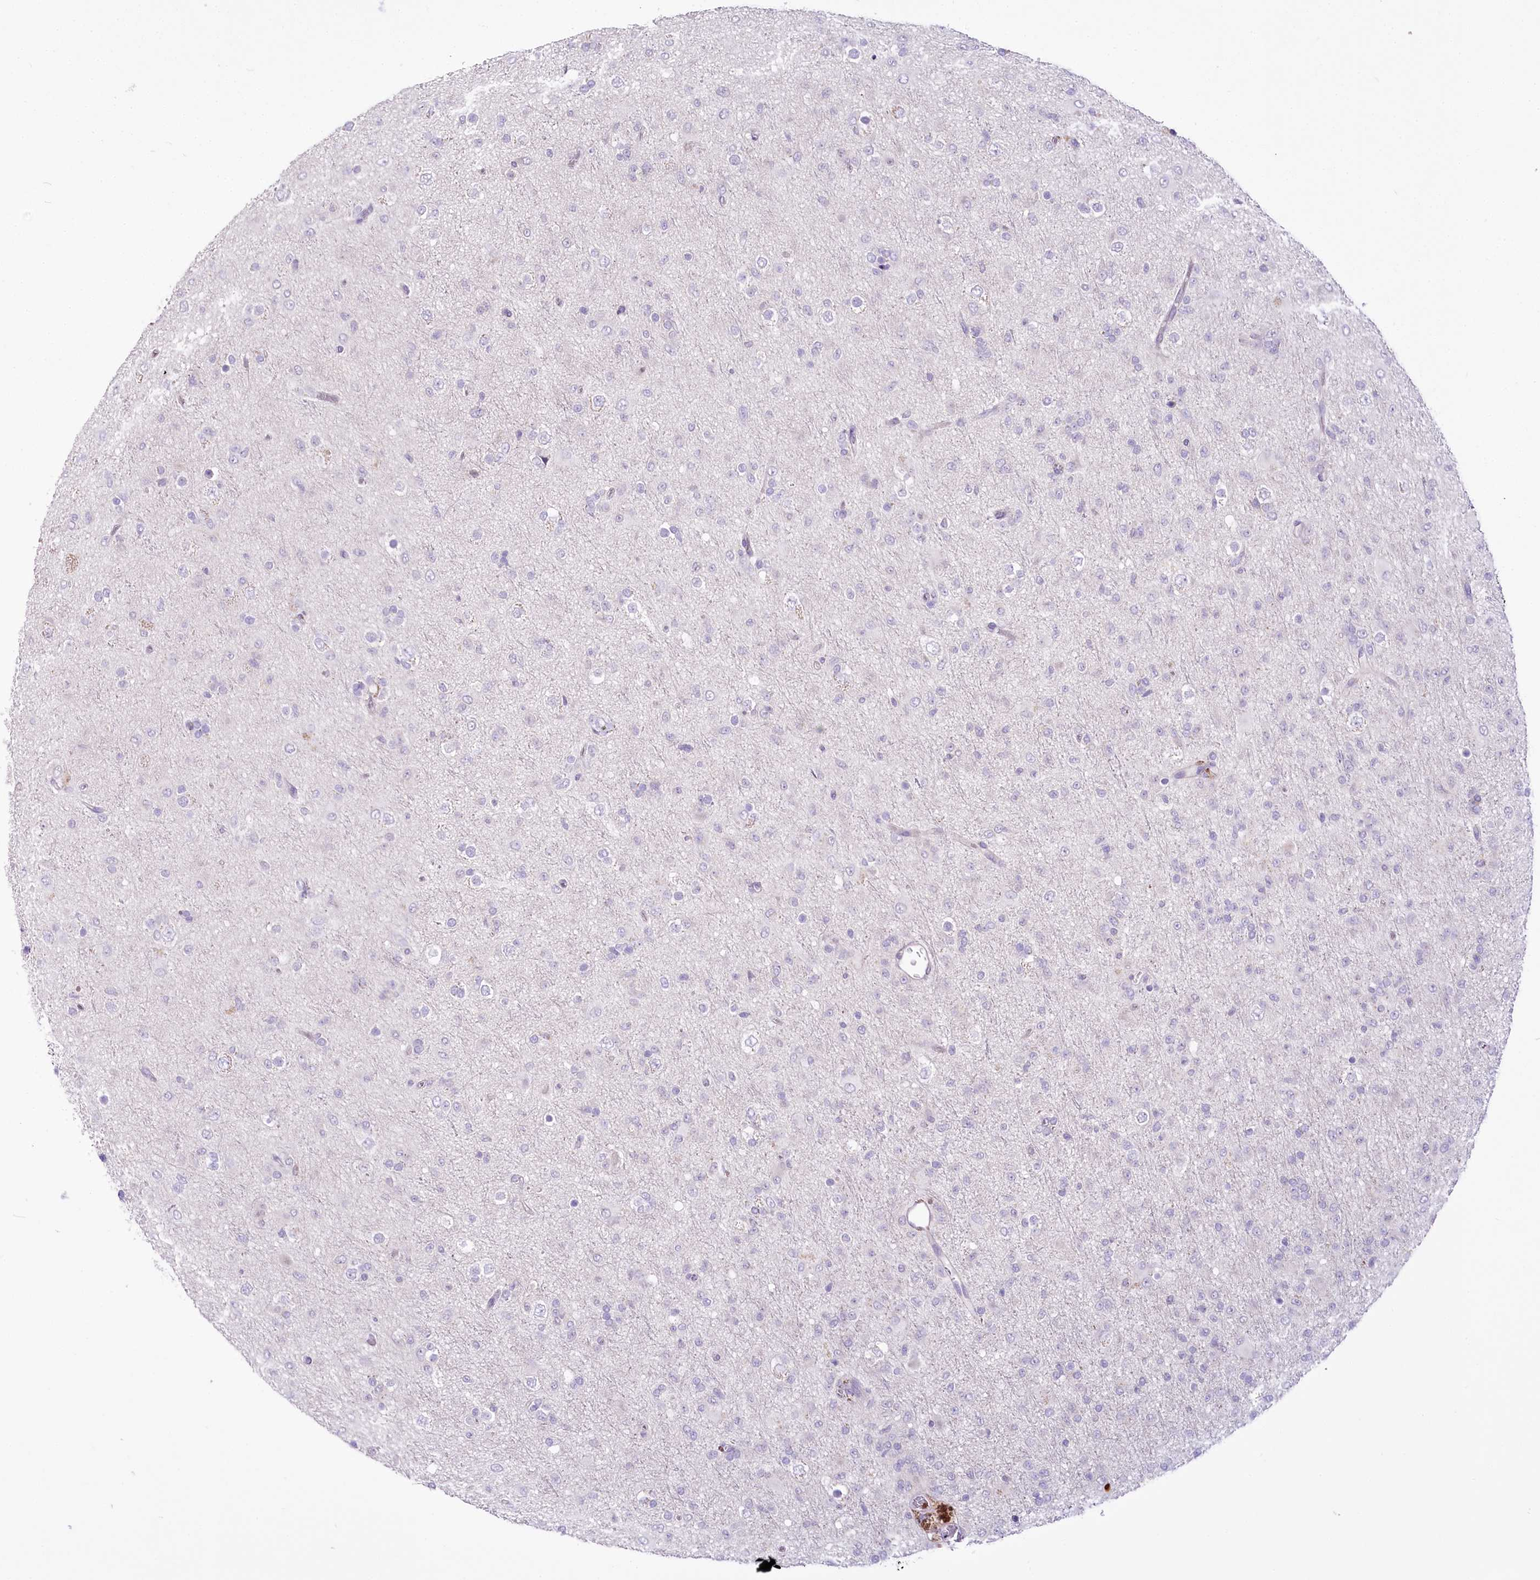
{"staining": {"intensity": "negative", "quantity": "none", "location": "none"}, "tissue": "glioma", "cell_type": "Tumor cells", "image_type": "cancer", "snomed": [{"axis": "morphology", "description": "Glioma, malignant, Low grade"}, {"axis": "topography", "description": "Brain"}], "caption": "Malignant glioma (low-grade) was stained to show a protein in brown. There is no significant expression in tumor cells.", "gene": "DPYD", "patient": {"sex": "male", "age": 65}}